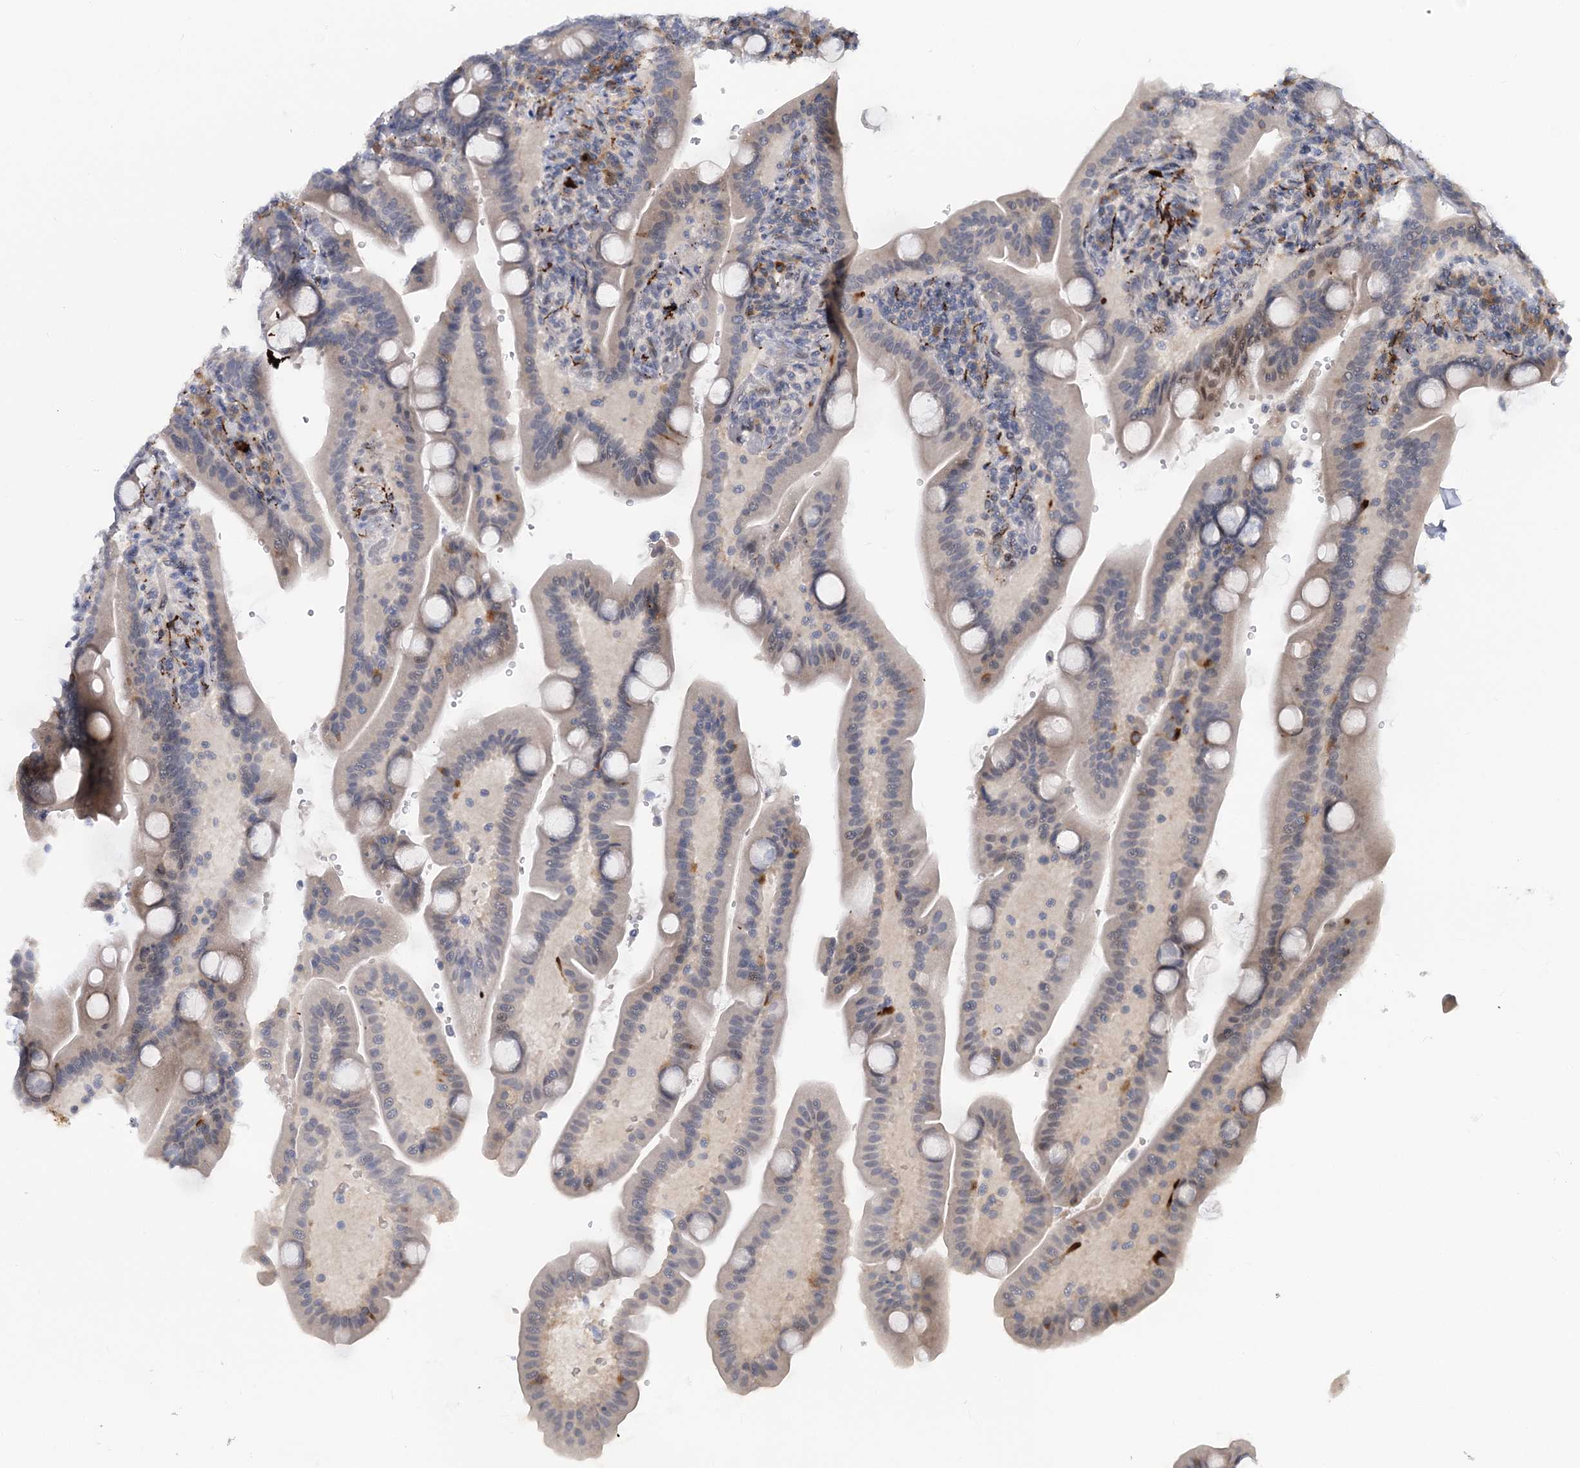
{"staining": {"intensity": "weak", "quantity": "<25%", "location": "cytoplasmic/membranous"}, "tissue": "duodenum", "cell_type": "Glandular cells", "image_type": "normal", "snomed": [{"axis": "morphology", "description": "Normal tissue, NOS"}, {"axis": "topography", "description": "Duodenum"}], "caption": "Immunohistochemistry of unremarkable duodenum displays no staining in glandular cells.", "gene": "SNED1", "patient": {"sex": "male", "age": 54}}